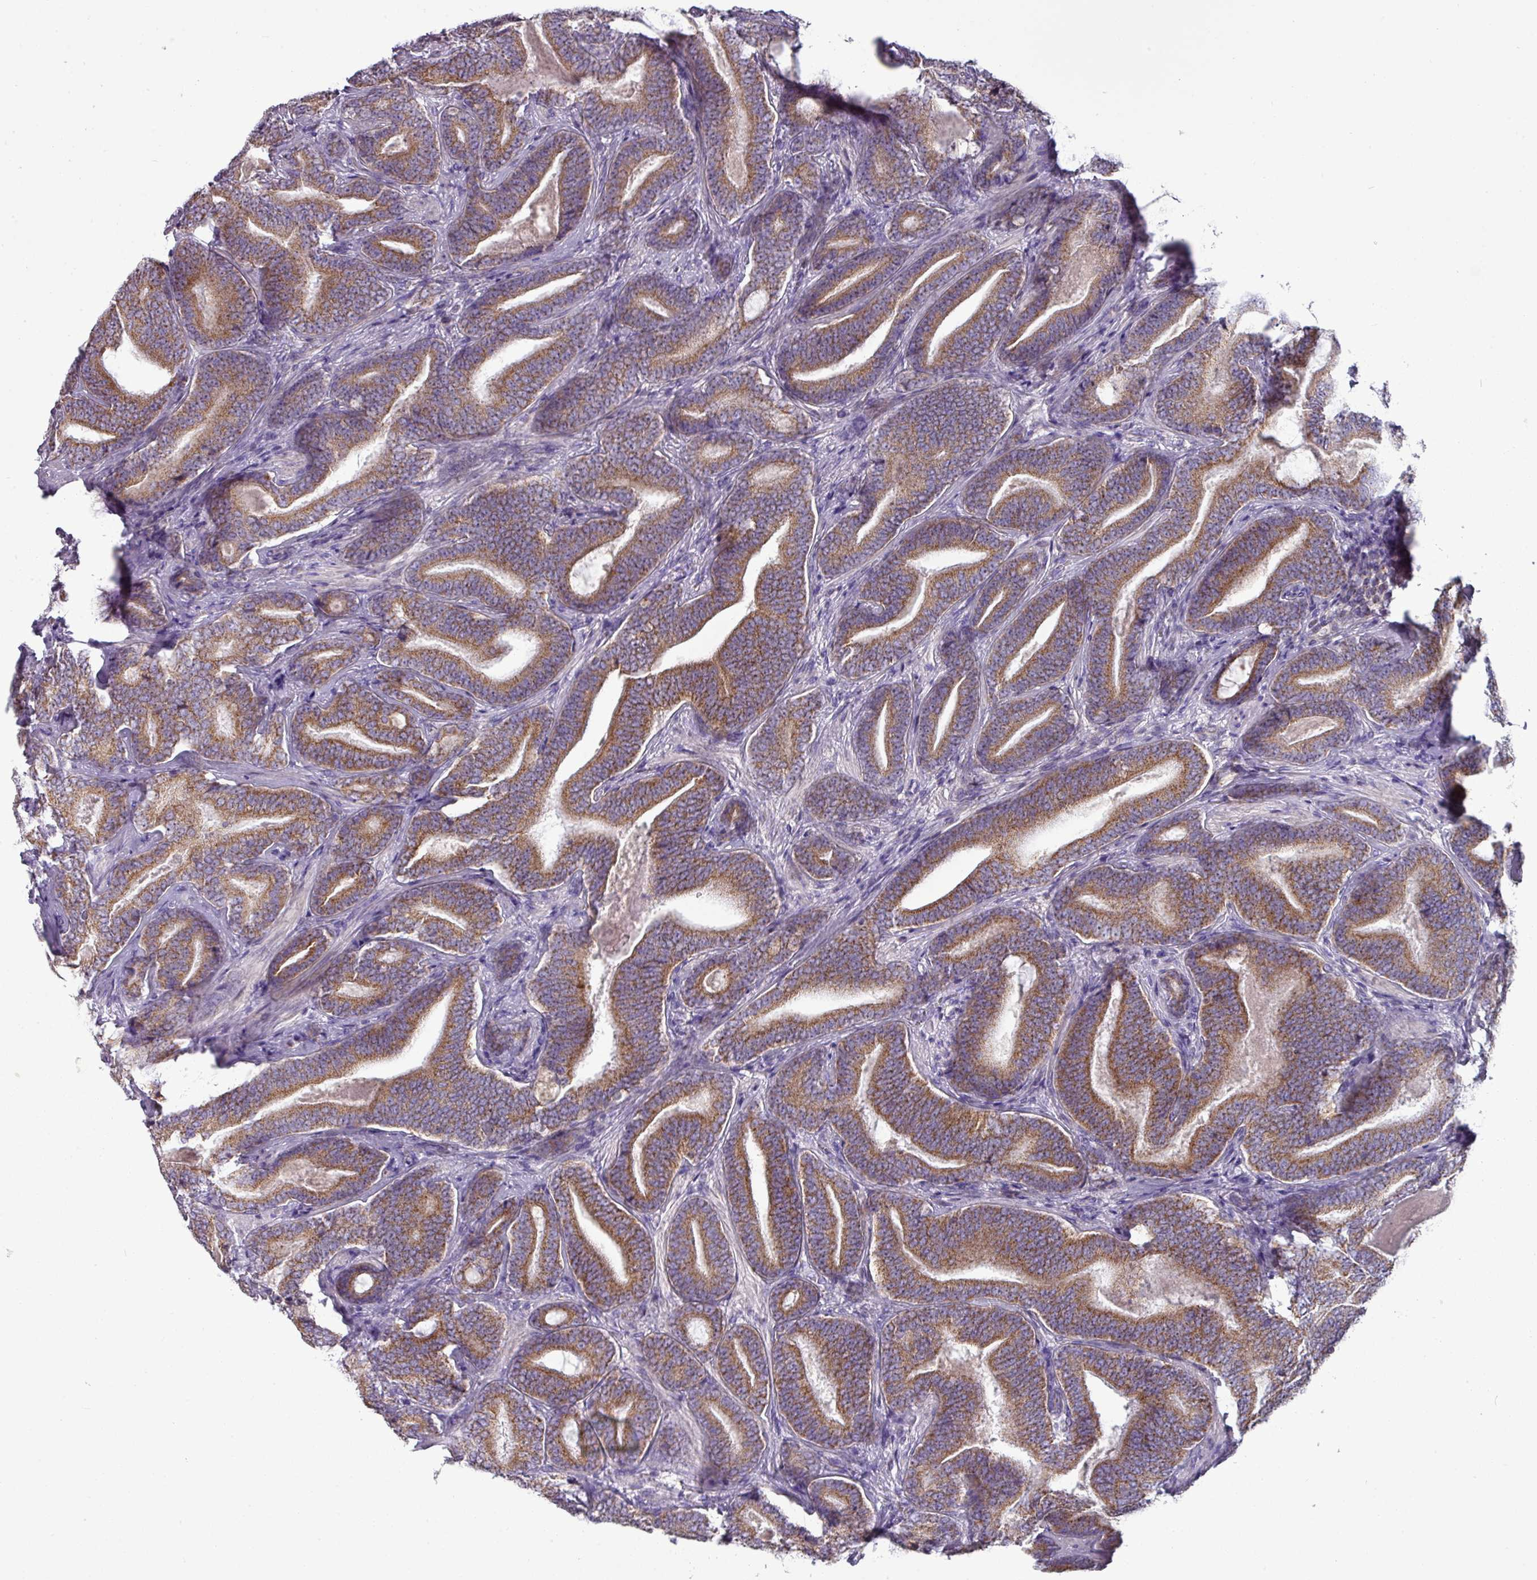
{"staining": {"intensity": "moderate", "quantity": ">75%", "location": "cytoplasmic/membranous"}, "tissue": "prostate cancer", "cell_type": "Tumor cells", "image_type": "cancer", "snomed": [{"axis": "morphology", "description": "Adenocarcinoma, Low grade"}, {"axis": "topography", "description": "Prostate and seminal vesicle, NOS"}], "caption": "IHC of human prostate low-grade adenocarcinoma demonstrates medium levels of moderate cytoplasmic/membranous staining in approximately >75% of tumor cells.", "gene": "TRAPPC1", "patient": {"sex": "male", "age": 61}}